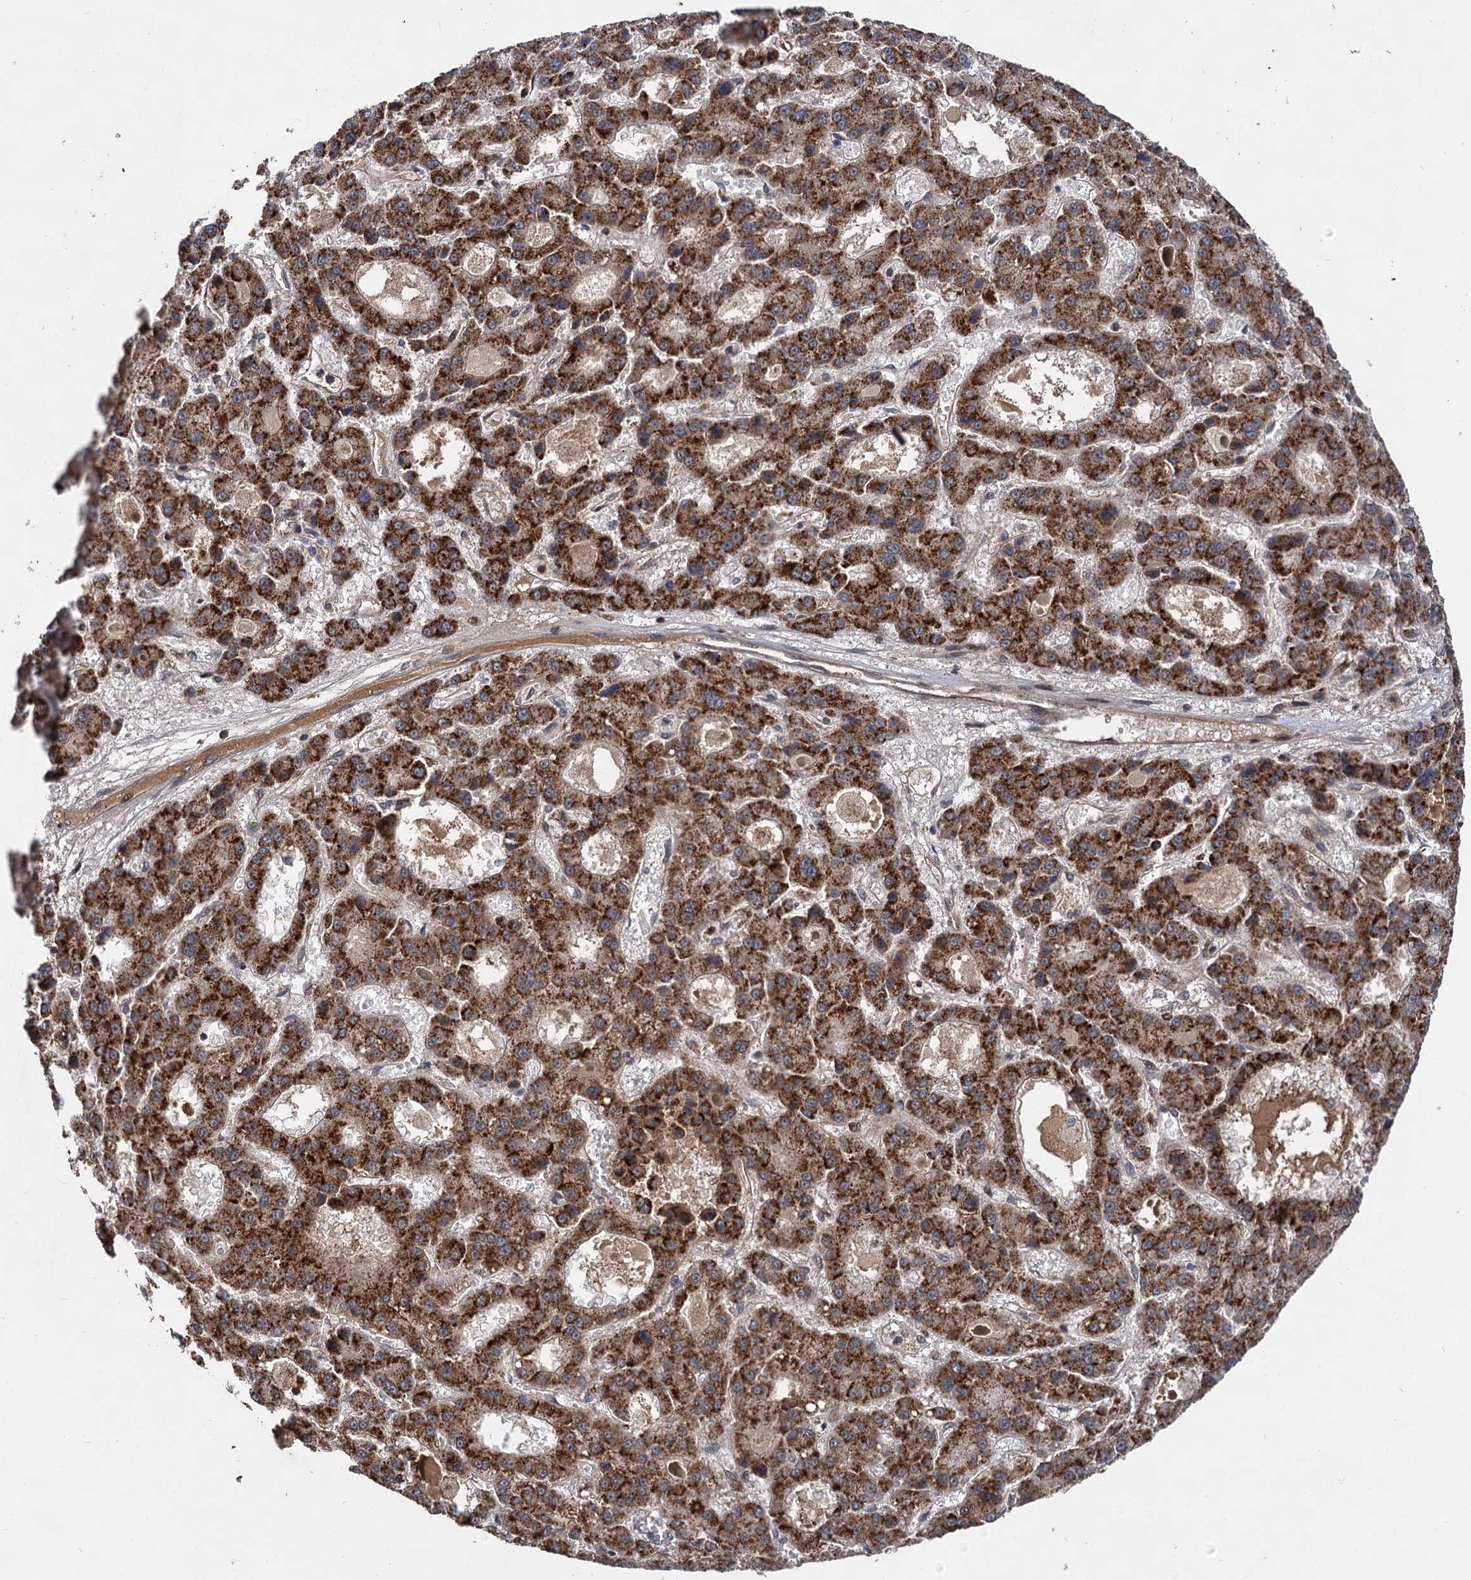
{"staining": {"intensity": "strong", "quantity": ">75%", "location": "cytoplasmic/membranous"}, "tissue": "liver cancer", "cell_type": "Tumor cells", "image_type": "cancer", "snomed": [{"axis": "morphology", "description": "Carcinoma, Hepatocellular, NOS"}, {"axis": "topography", "description": "Liver"}], "caption": "This photomicrograph displays immunohistochemistry staining of hepatocellular carcinoma (liver), with high strong cytoplasmic/membranous staining in approximately >75% of tumor cells.", "gene": "ABLIM1", "patient": {"sex": "male", "age": 70}}